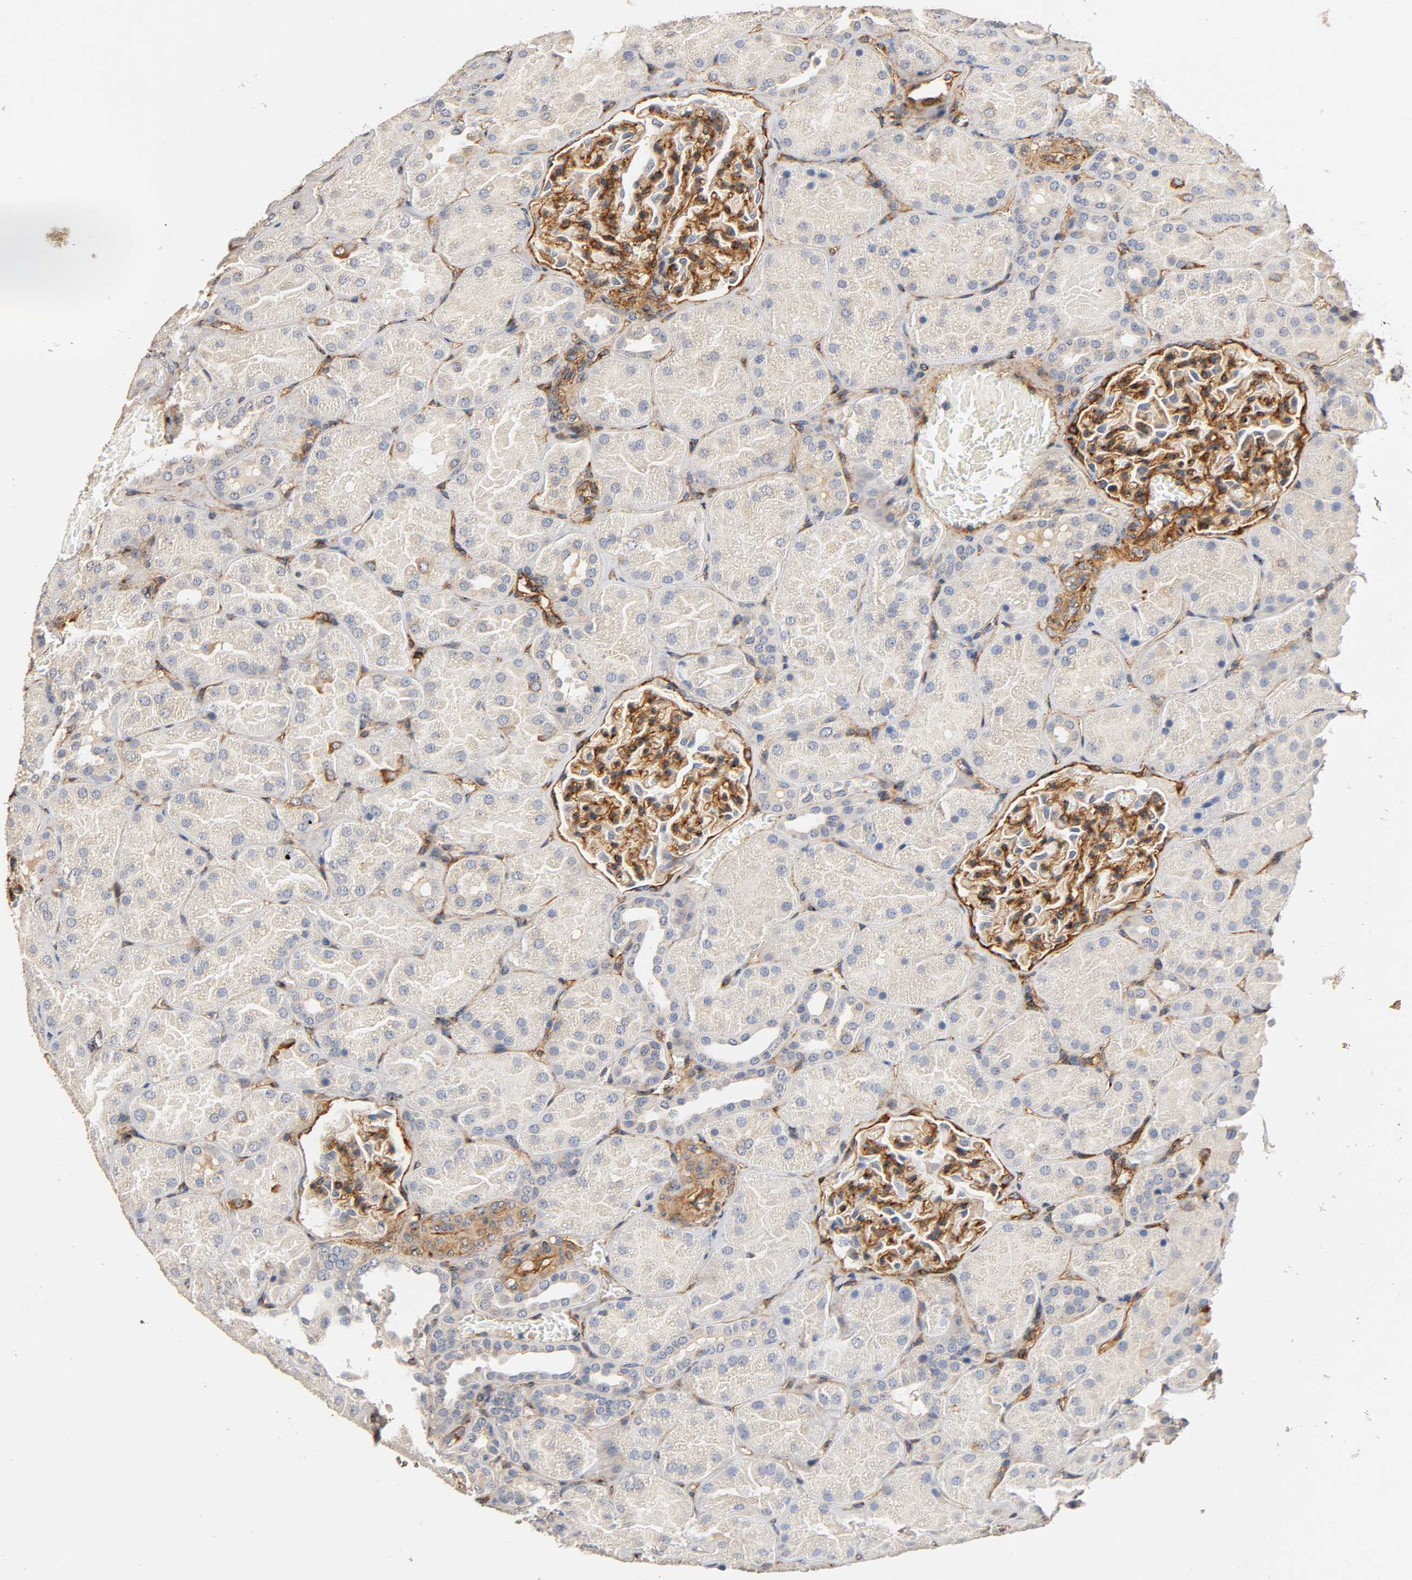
{"staining": {"intensity": "strong", "quantity": ">75%", "location": "cytoplasmic/membranous"}, "tissue": "kidney", "cell_type": "Cells in glomeruli", "image_type": "normal", "snomed": [{"axis": "morphology", "description": "Normal tissue, NOS"}, {"axis": "topography", "description": "Kidney"}], "caption": "Approximately >75% of cells in glomeruli in normal kidney exhibit strong cytoplasmic/membranous protein expression as visualized by brown immunohistochemical staining.", "gene": "IFITM2", "patient": {"sex": "male", "age": 28}}